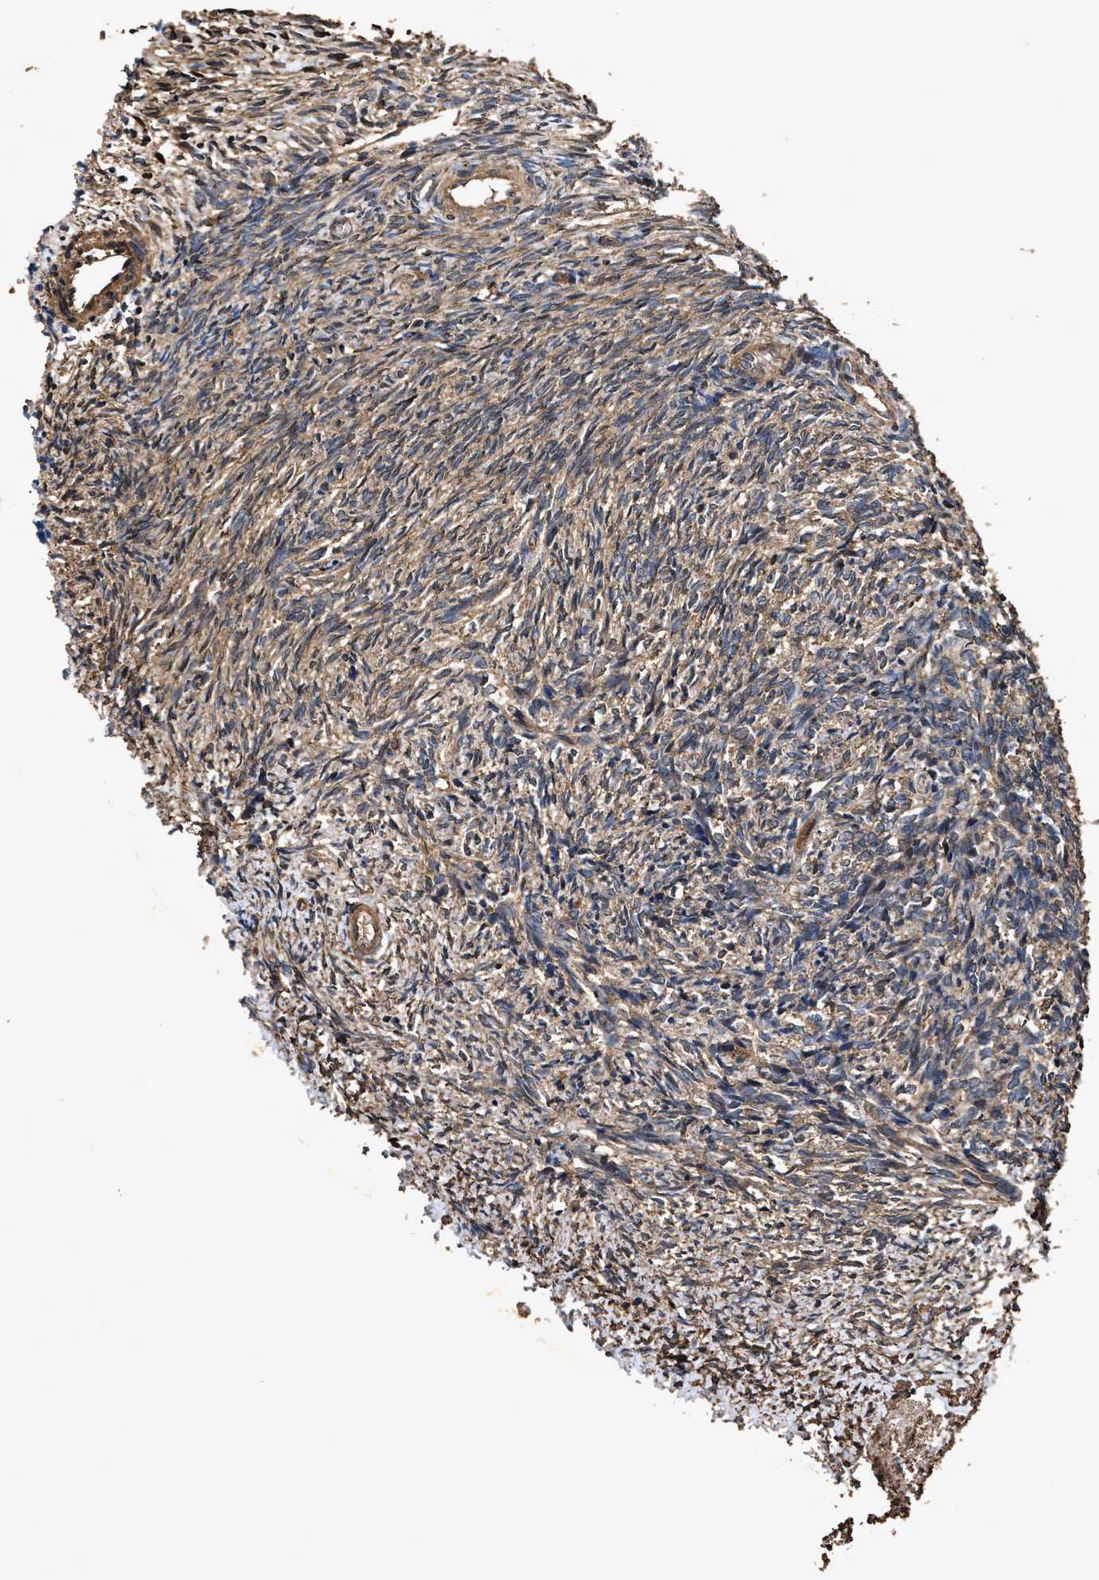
{"staining": {"intensity": "strong", "quantity": ">75%", "location": "cytoplasmic/membranous"}, "tissue": "ovary", "cell_type": "Follicle cells", "image_type": "normal", "snomed": [{"axis": "morphology", "description": "Normal tissue, NOS"}, {"axis": "topography", "description": "Ovary"}], "caption": "Strong cytoplasmic/membranous positivity is present in about >75% of follicle cells in normal ovary. The staining is performed using DAB brown chromogen to label protein expression. The nuclei are counter-stained blue using hematoxylin.", "gene": "ZMYND19", "patient": {"sex": "female", "age": 41}}